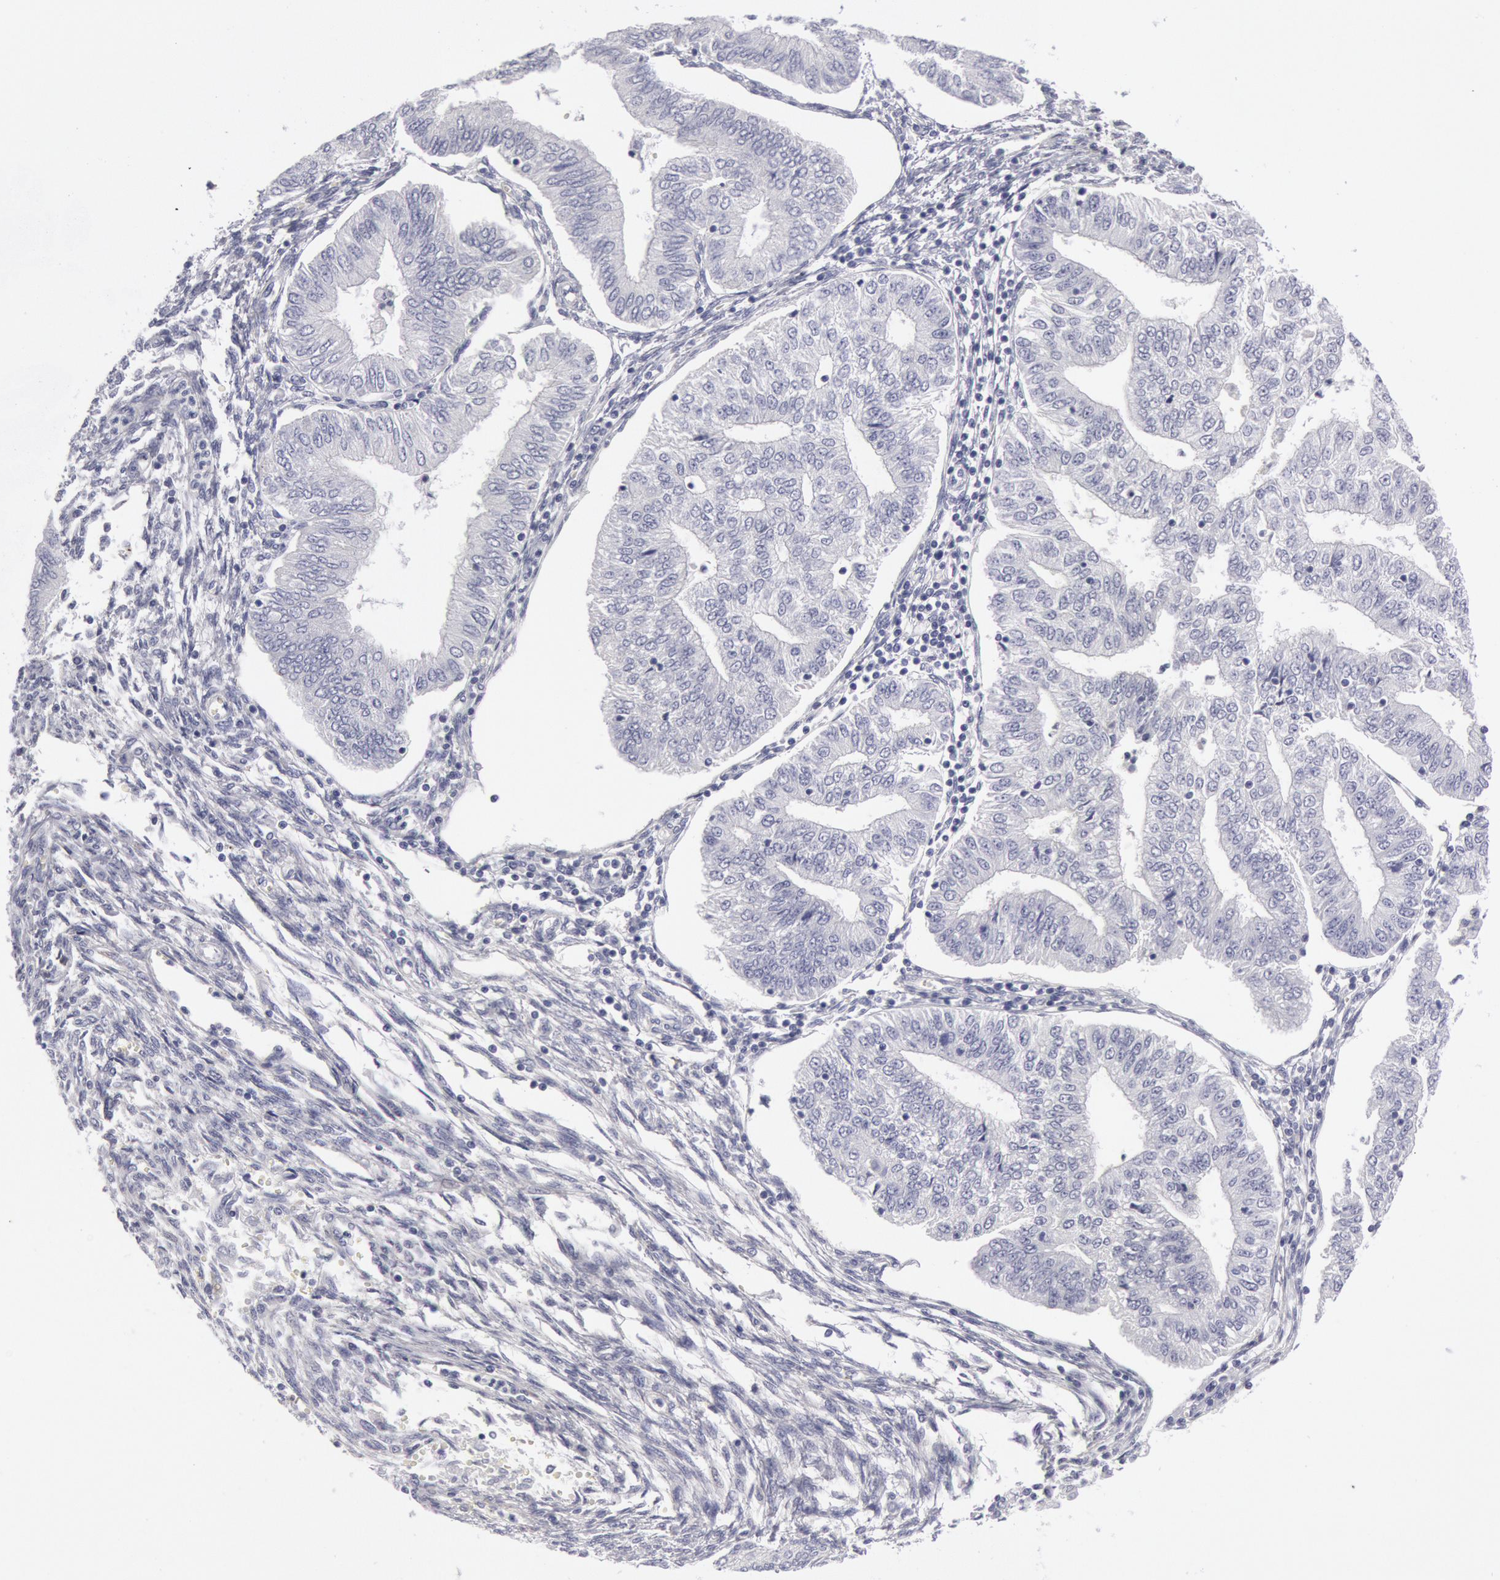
{"staining": {"intensity": "negative", "quantity": "none", "location": "none"}, "tissue": "endometrial cancer", "cell_type": "Tumor cells", "image_type": "cancer", "snomed": [{"axis": "morphology", "description": "Adenocarcinoma, NOS"}, {"axis": "topography", "description": "Endometrium"}], "caption": "Photomicrograph shows no protein expression in tumor cells of endometrial adenocarcinoma tissue.", "gene": "FHL1", "patient": {"sex": "female", "age": 51}}